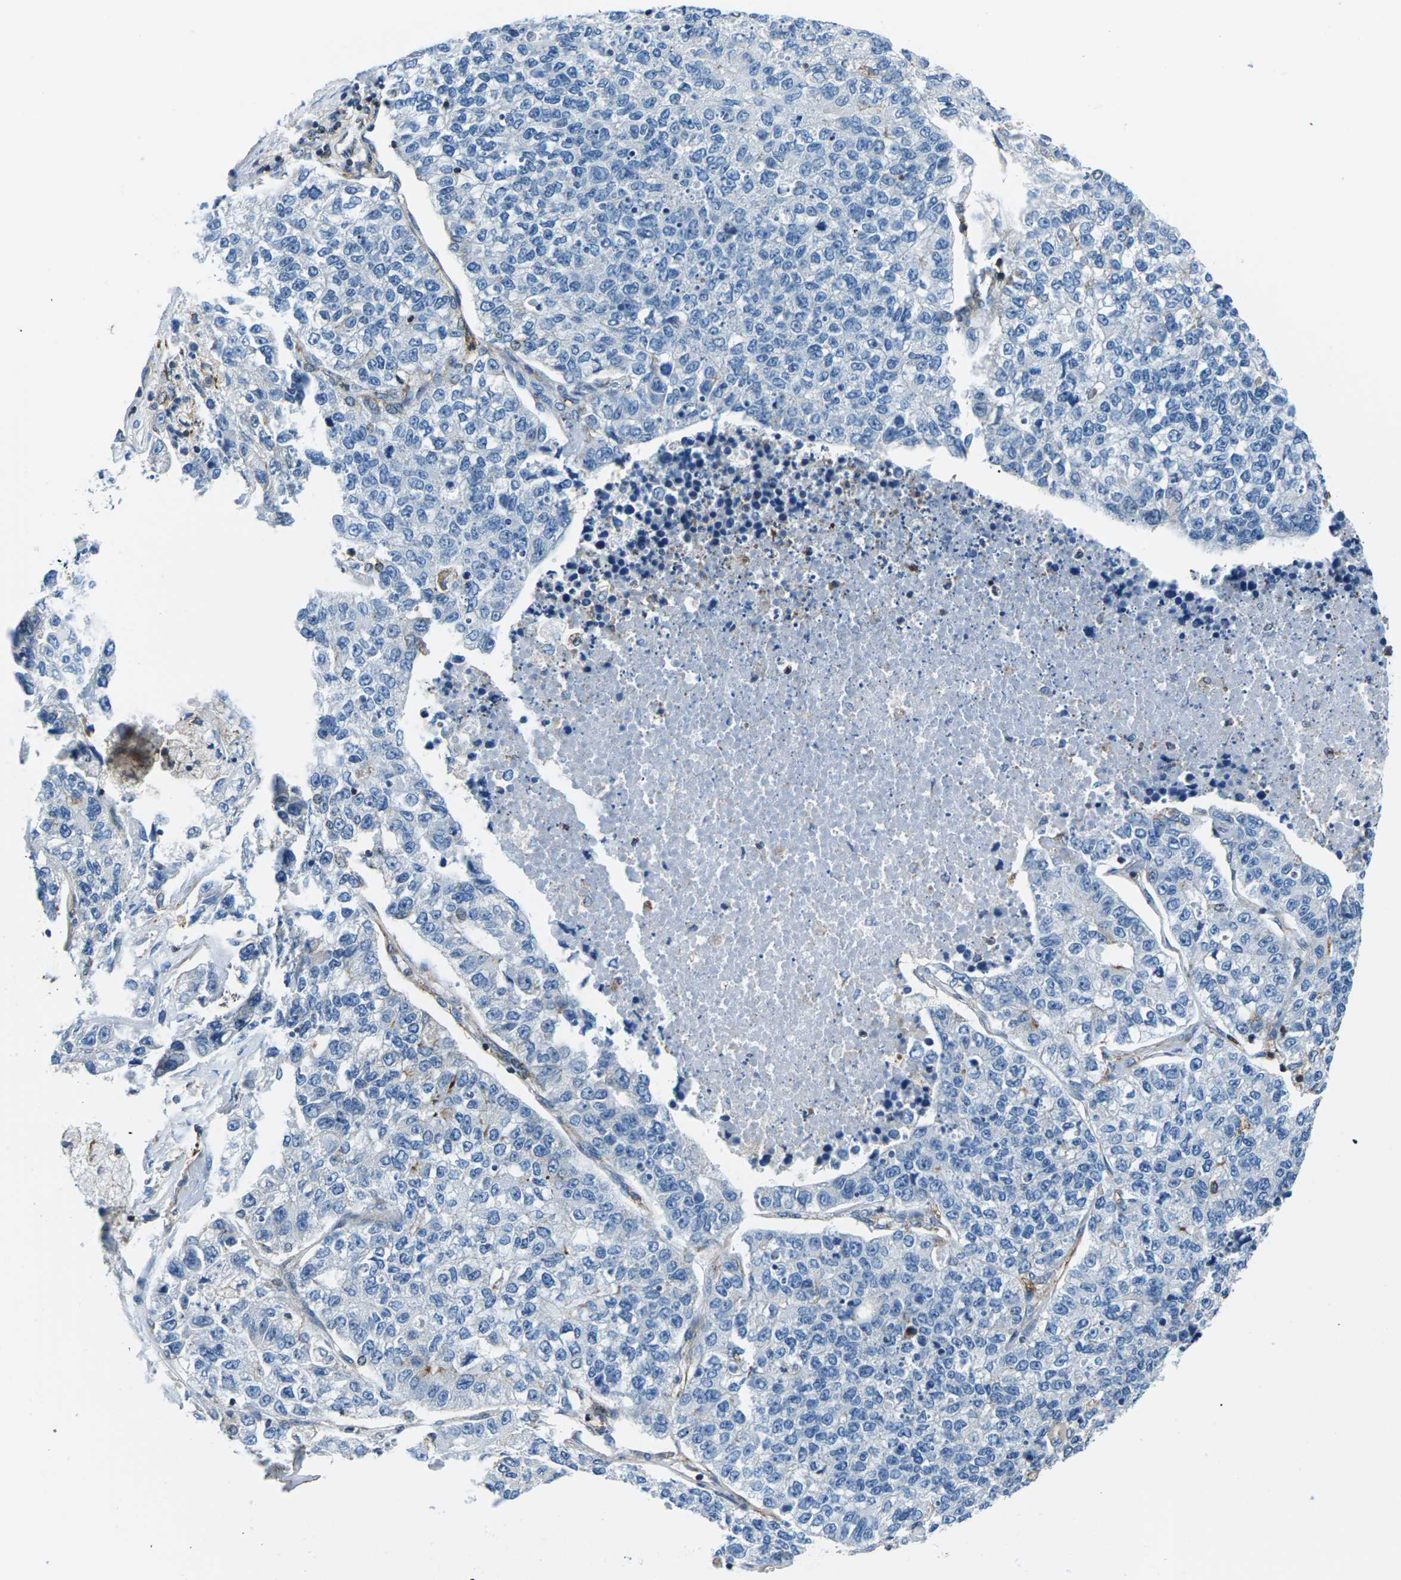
{"staining": {"intensity": "negative", "quantity": "none", "location": "none"}, "tissue": "lung cancer", "cell_type": "Tumor cells", "image_type": "cancer", "snomed": [{"axis": "morphology", "description": "Adenocarcinoma, NOS"}, {"axis": "topography", "description": "Lung"}], "caption": "Adenocarcinoma (lung) stained for a protein using IHC demonstrates no staining tumor cells.", "gene": "SOCS4", "patient": {"sex": "male", "age": 49}}